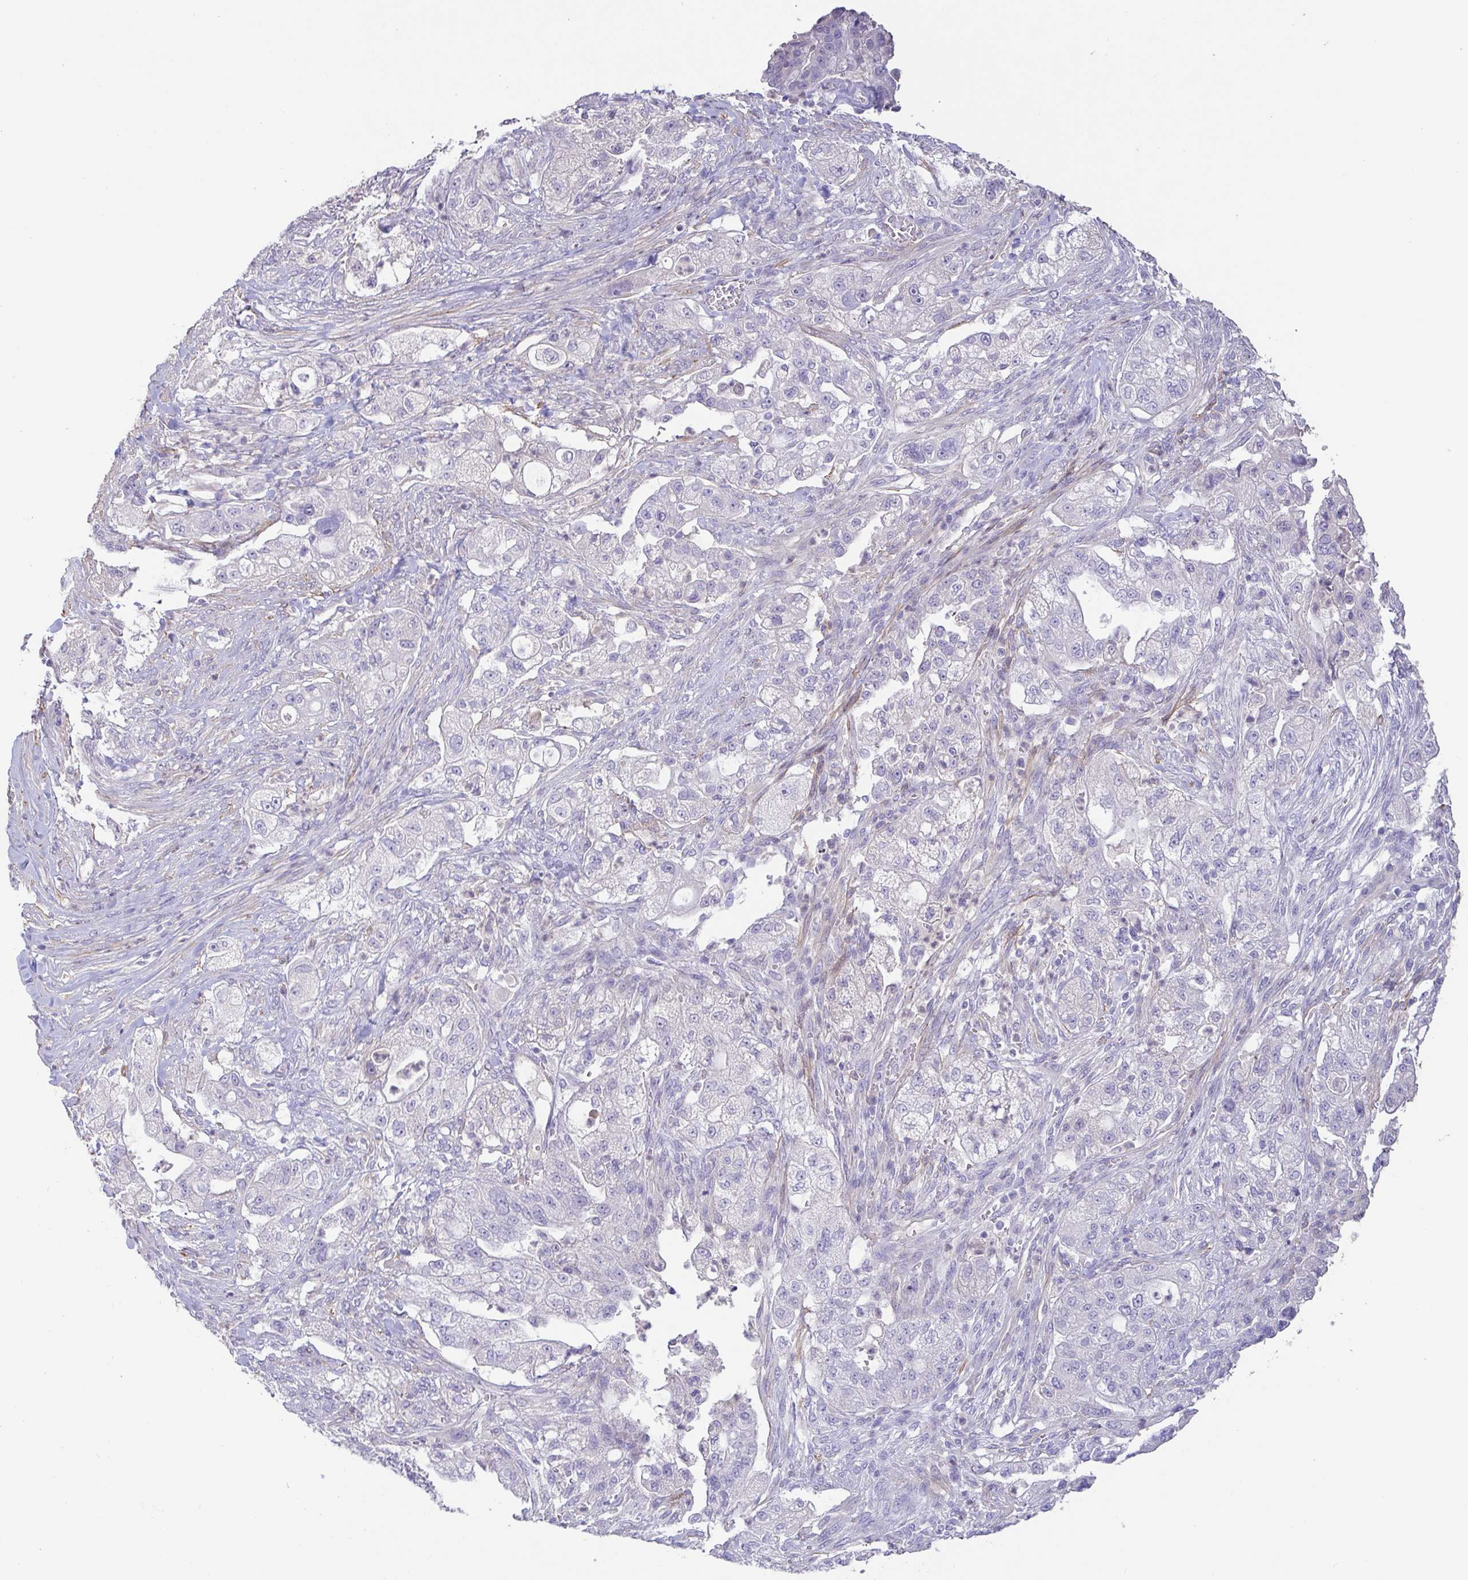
{"staining": {"intensity": "negative", "quantity": "none", "location": "none"}, "tissue": "pancreatic cancer", "cell_type": "Tumor cells", "image_type": "cancer", "snomed": [{"axis": "morphology", "description": "Adenocarcinoma, NOS"}, {"axis": "topography", "description": "Pancreas"}], "caption": "The immunohistochemistry (IHC) histopathology image has no significant staining in tumor cells of adenocarcinoma (pancreatic) tissue.", "gene": "PYGM", "patient": {"sex": "female", "age": 78}}